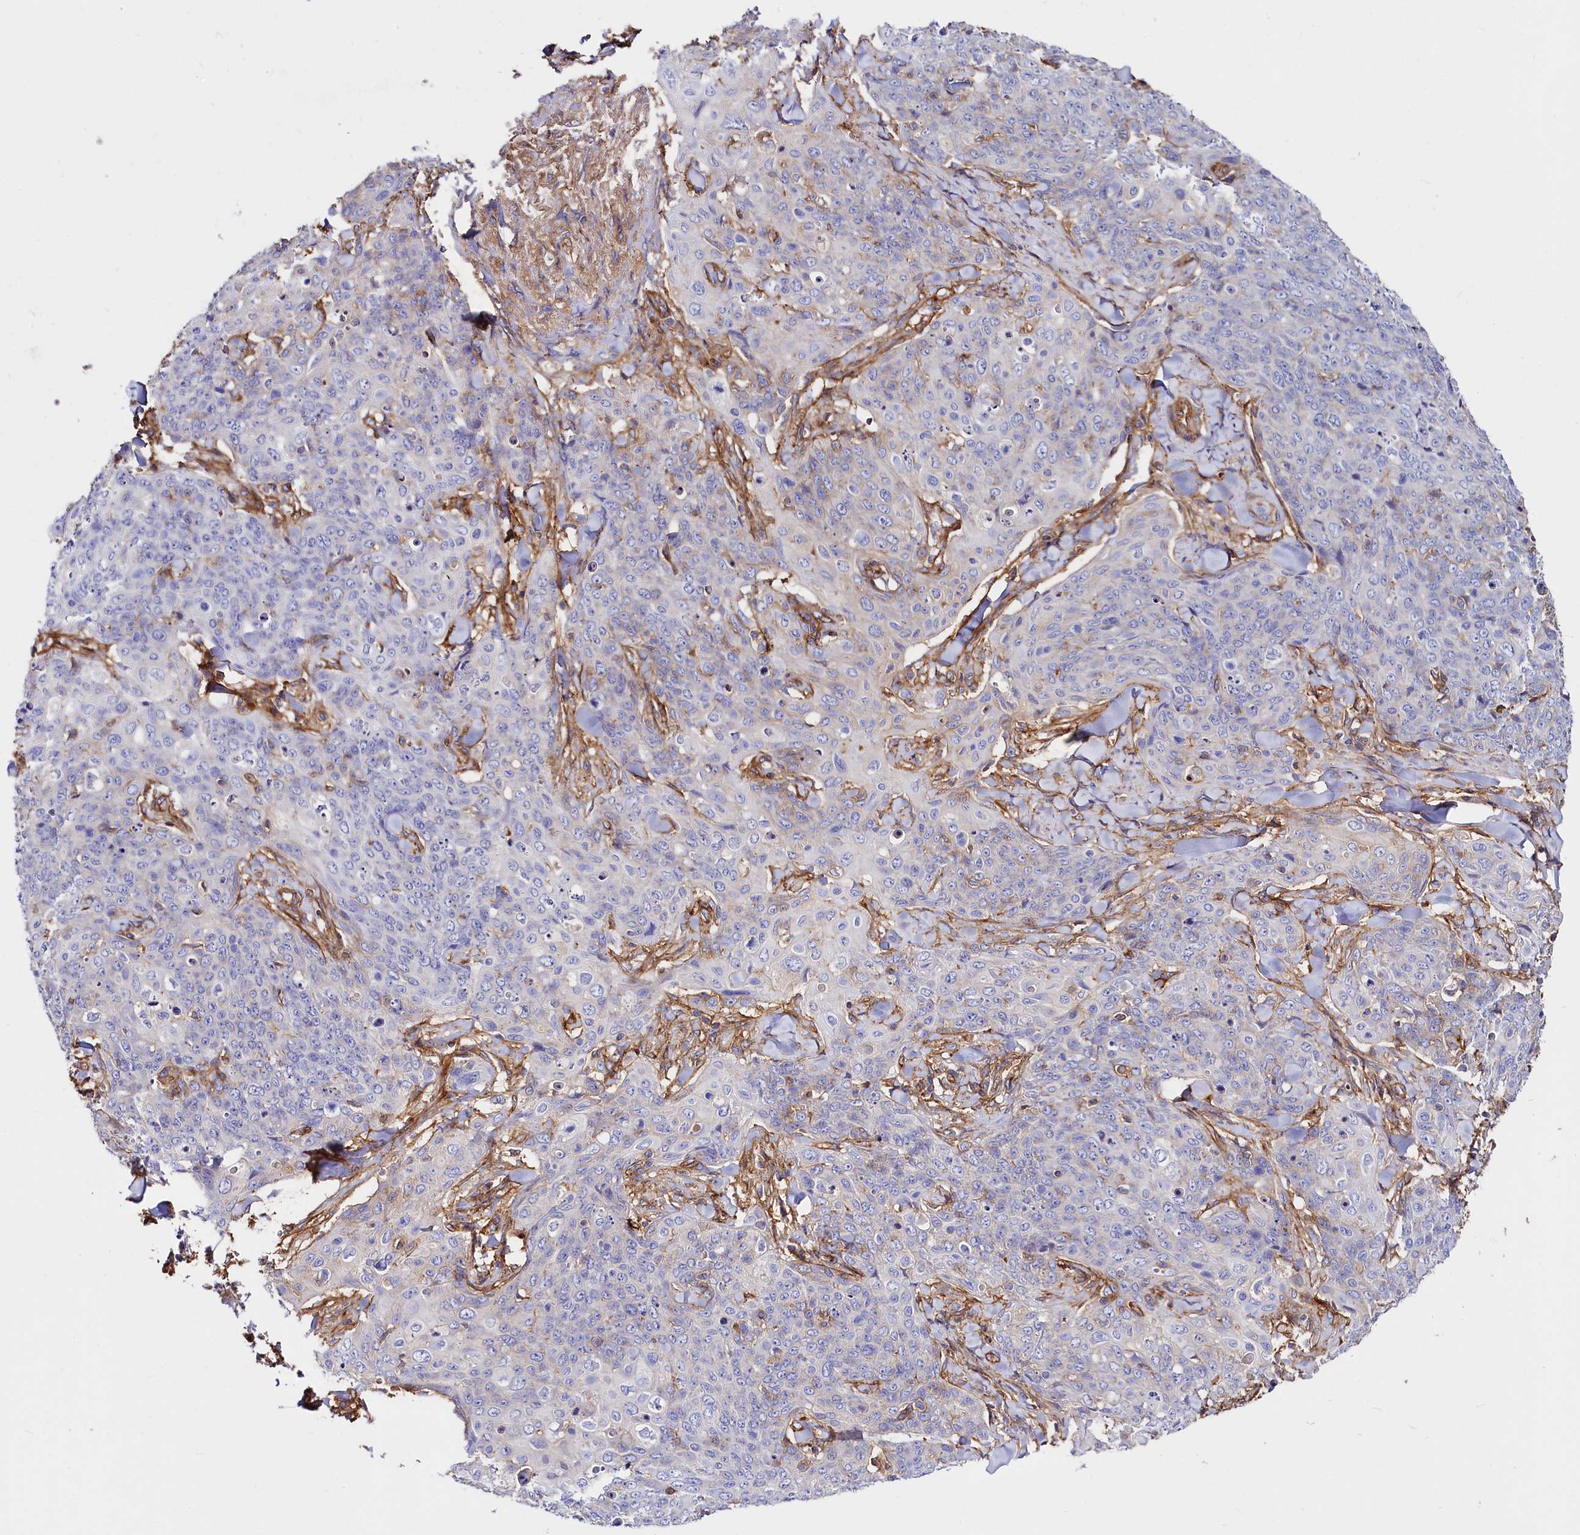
{"staining": {"intensity": "negative", "quantity": "none", "location": "none"}, "tissue": "skin cancer", "cell_type": "Tumor cells", "image_type": "cancer", "snomed": [{"axis": "morphology", "description": "Squamous cell carcinoma, NOS"}, {"axis": "topography", "description": "Skin"}, {"axis": "topography", "description": "Vulva"}], "caption": "Skin cancer stained for a protein using immunohistochemistry exhibits no staining tumor cells.", "gene": "ANO6", "patient": {"sex": "female", "age": 85}}